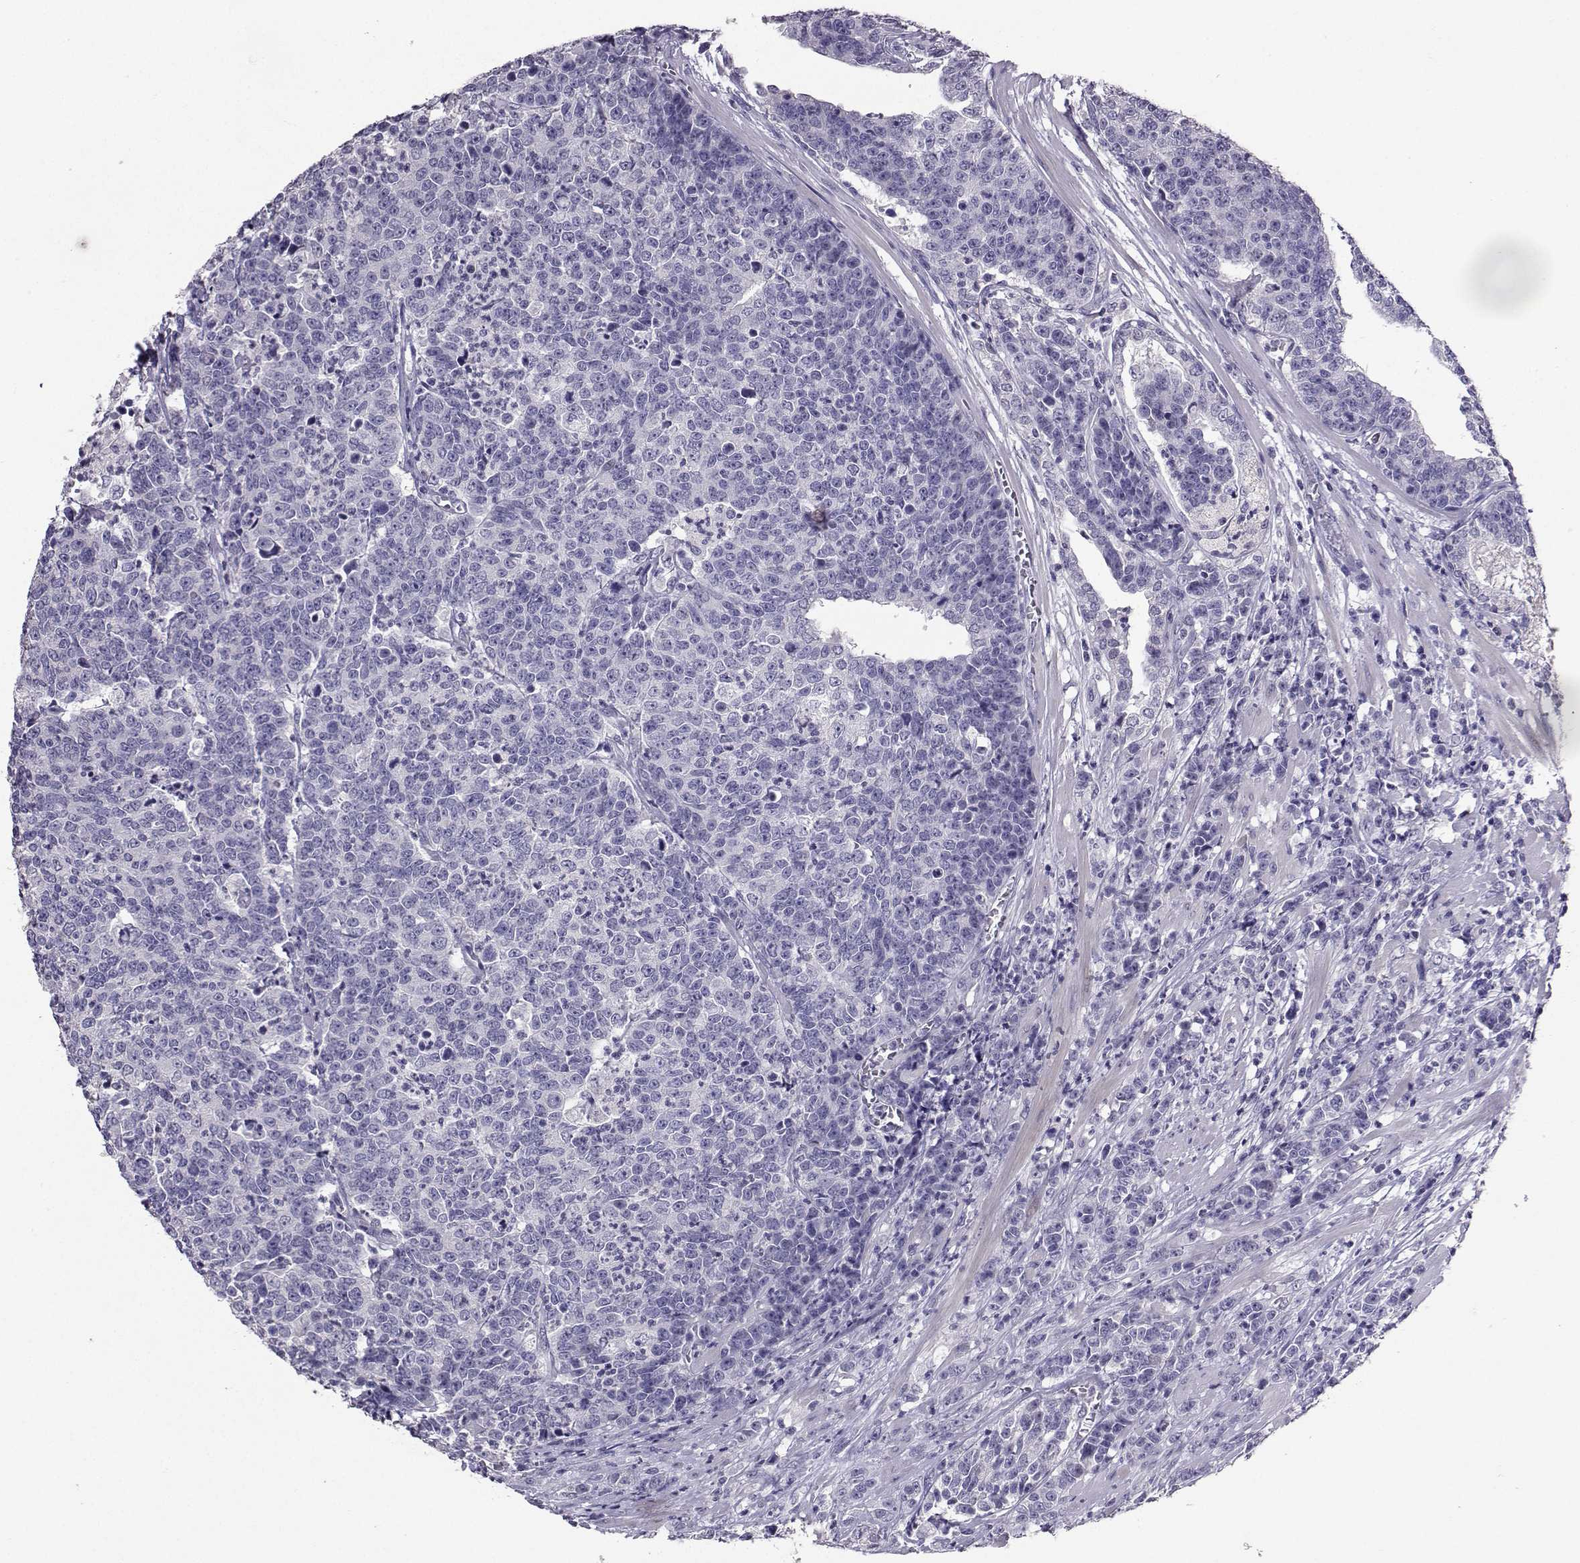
{"staining": {"intensity": "negative", "quantity": "none", "location": "none"}, "tissue": "prostate cancer", "cell_type": "Tumor cells", "image_type": "cancer", "snomed": [{"axis": "morphology", "description": "Adenocarcinoma, NOS"}, {"axis": "topography", "description": "Prostate"}], "caption": "Tumor cells are negative for brown protein staining in adenocarcinoma (prostate).", "gene": "CARTPT", "patient": {"sex": "male", "age": 67}}